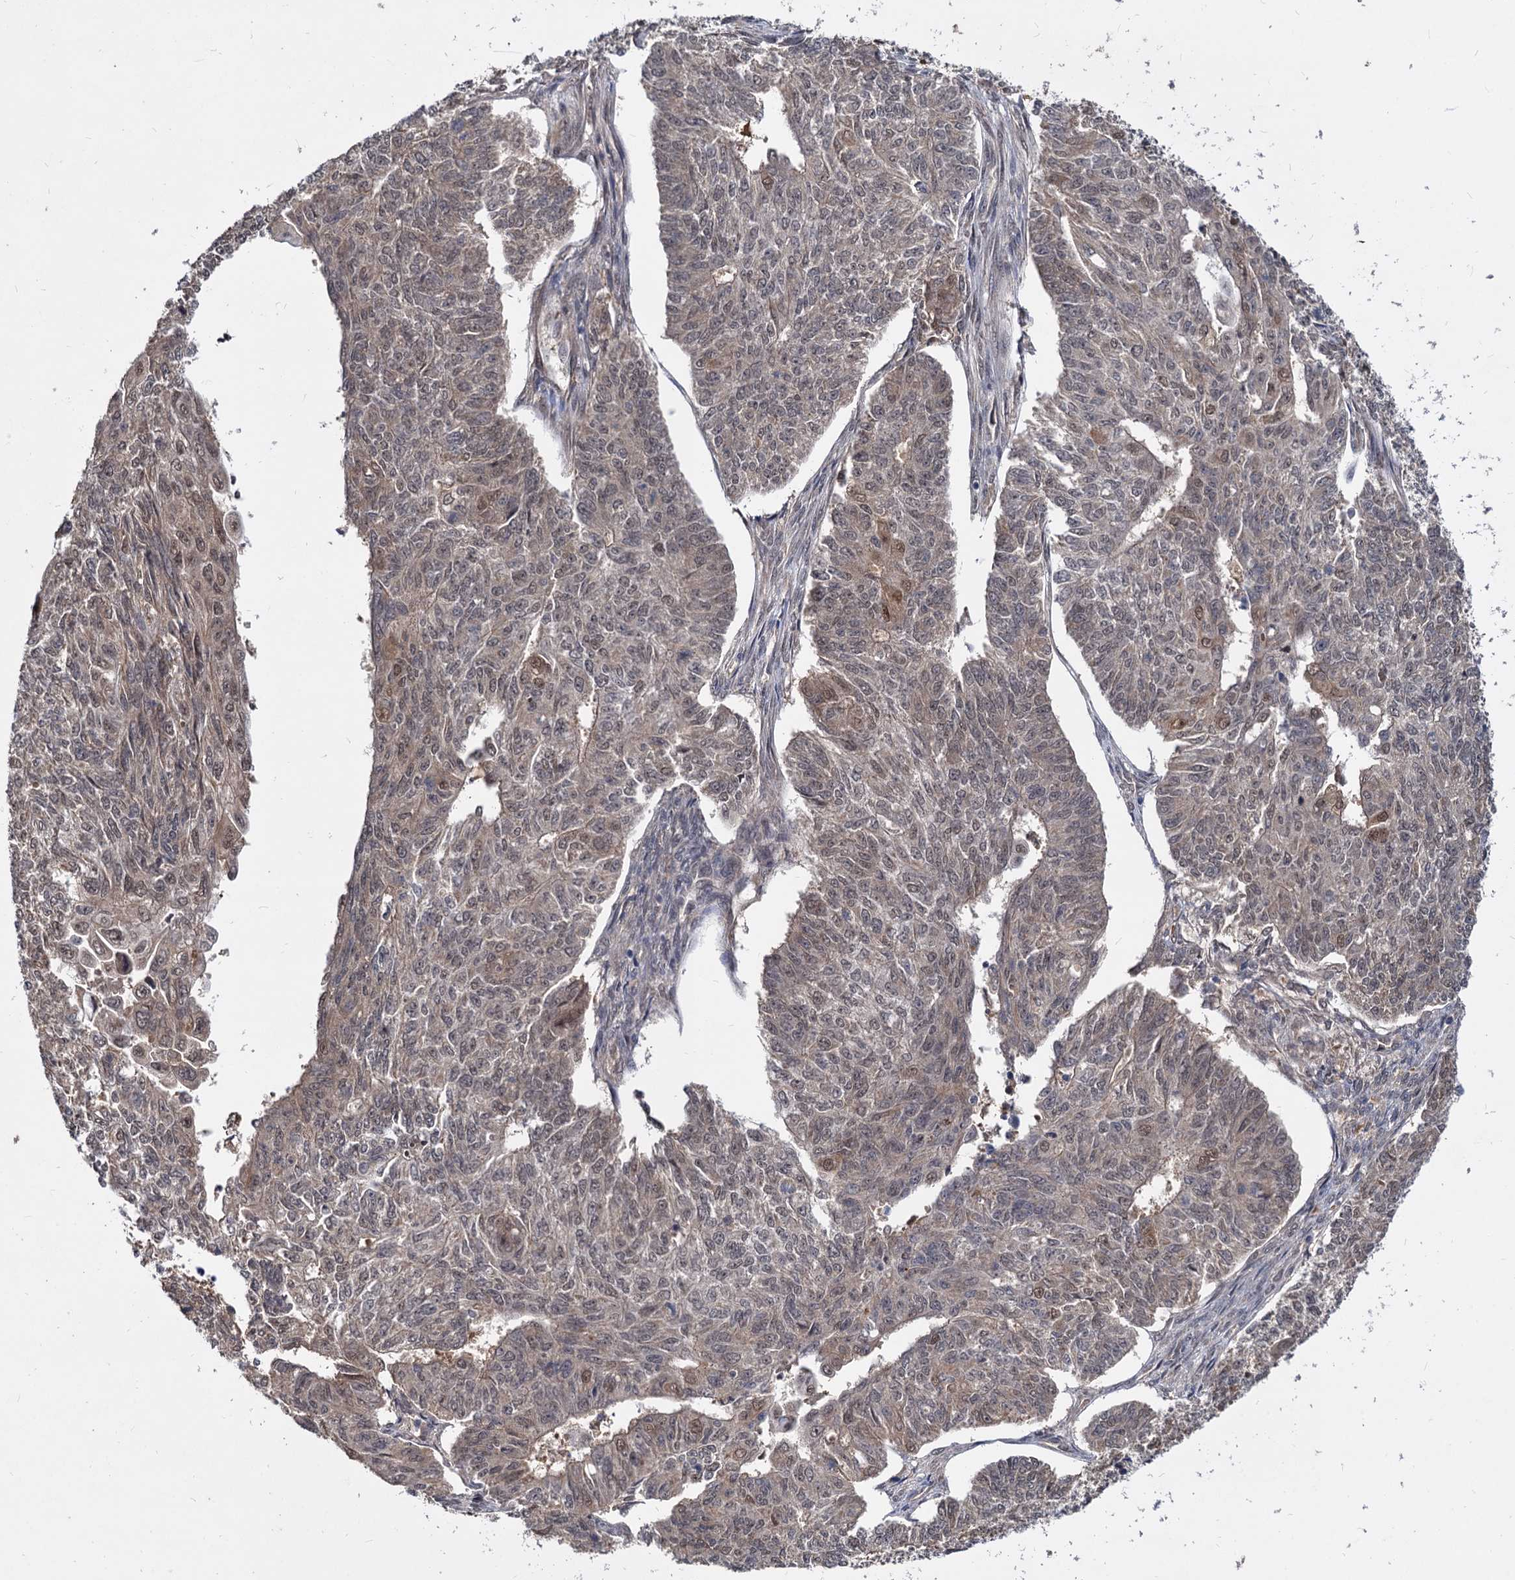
{"staining": {"intensity": "moderate", "quantity": "25%-75%", "location": "nuclear"}, "tissue": "endometrial cancer", "cell_type": "Tumor cells", "image_type": "cancer", "snomed": [{"axis": "morphology", "description": "Adenocarcinoma, NOS"}, {"axis": "topography", "description": "Endometrium"}], "caption": "The histopathology image demonstrates staining of endometrial cancer, revealing moderate nuclear protein staining (brown color) within tumor cells.", "gene": "PSMD4", "patient": {"sex": "female", "age": 32}}